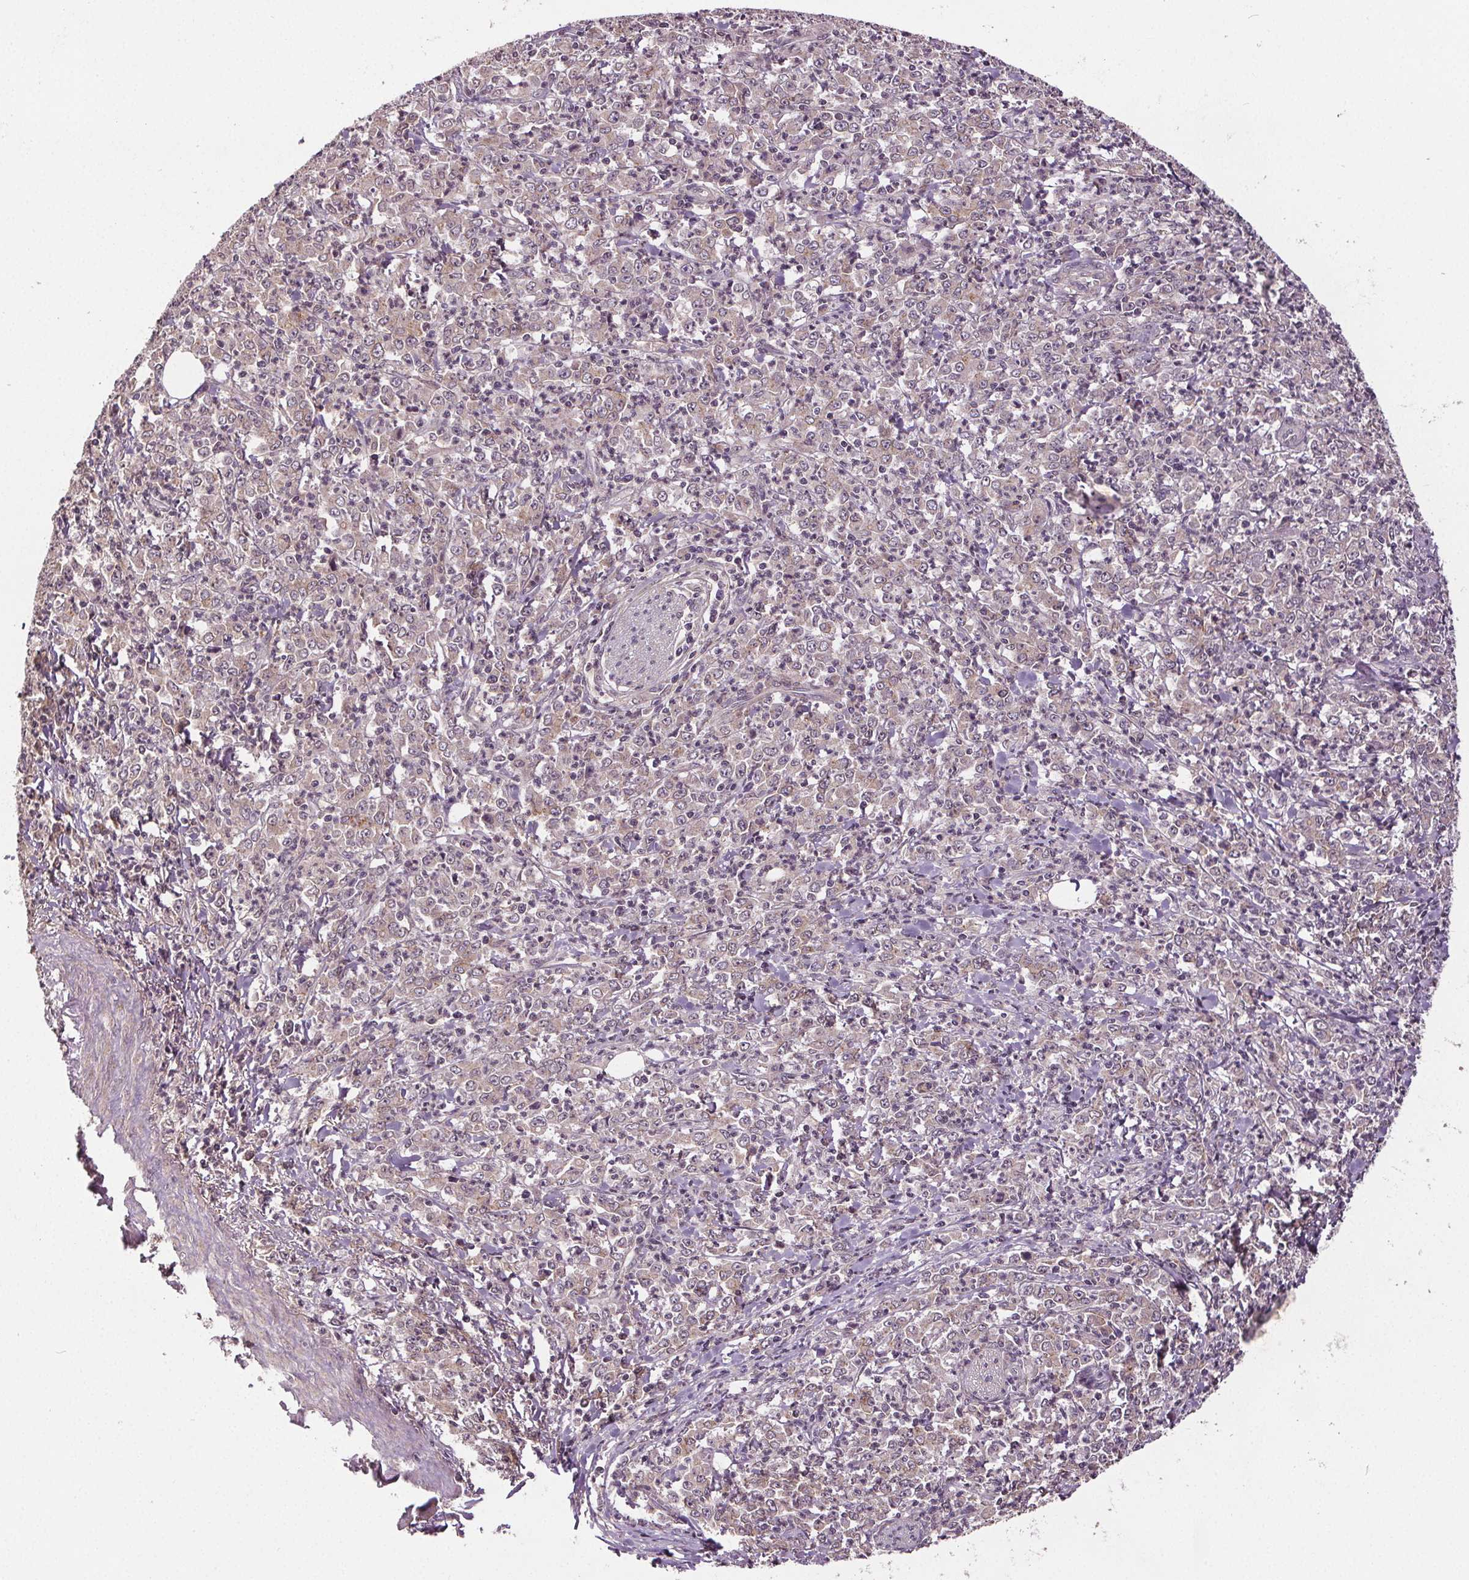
{"staining": {"intensity": "negative", "quantity": "none", "location": "none"}, "tissue": "stomach cancer", "cell_type": "Tumor cells", "image_type": "cancer", "snomed": [{"axis": "morphology", "description": "Adenocarcinoma, NOS"}, {"axis": "topography", "description": "Stomach, lower"}], "caption": "Immunohistochemistry (IHC) histopathology image of adenocarcinoma (stomach) stained for a protein (brown), which displays no positivity in tumor cells.", "gene": "EPHB3", "patient": {"sex": "female", "age": 71}}